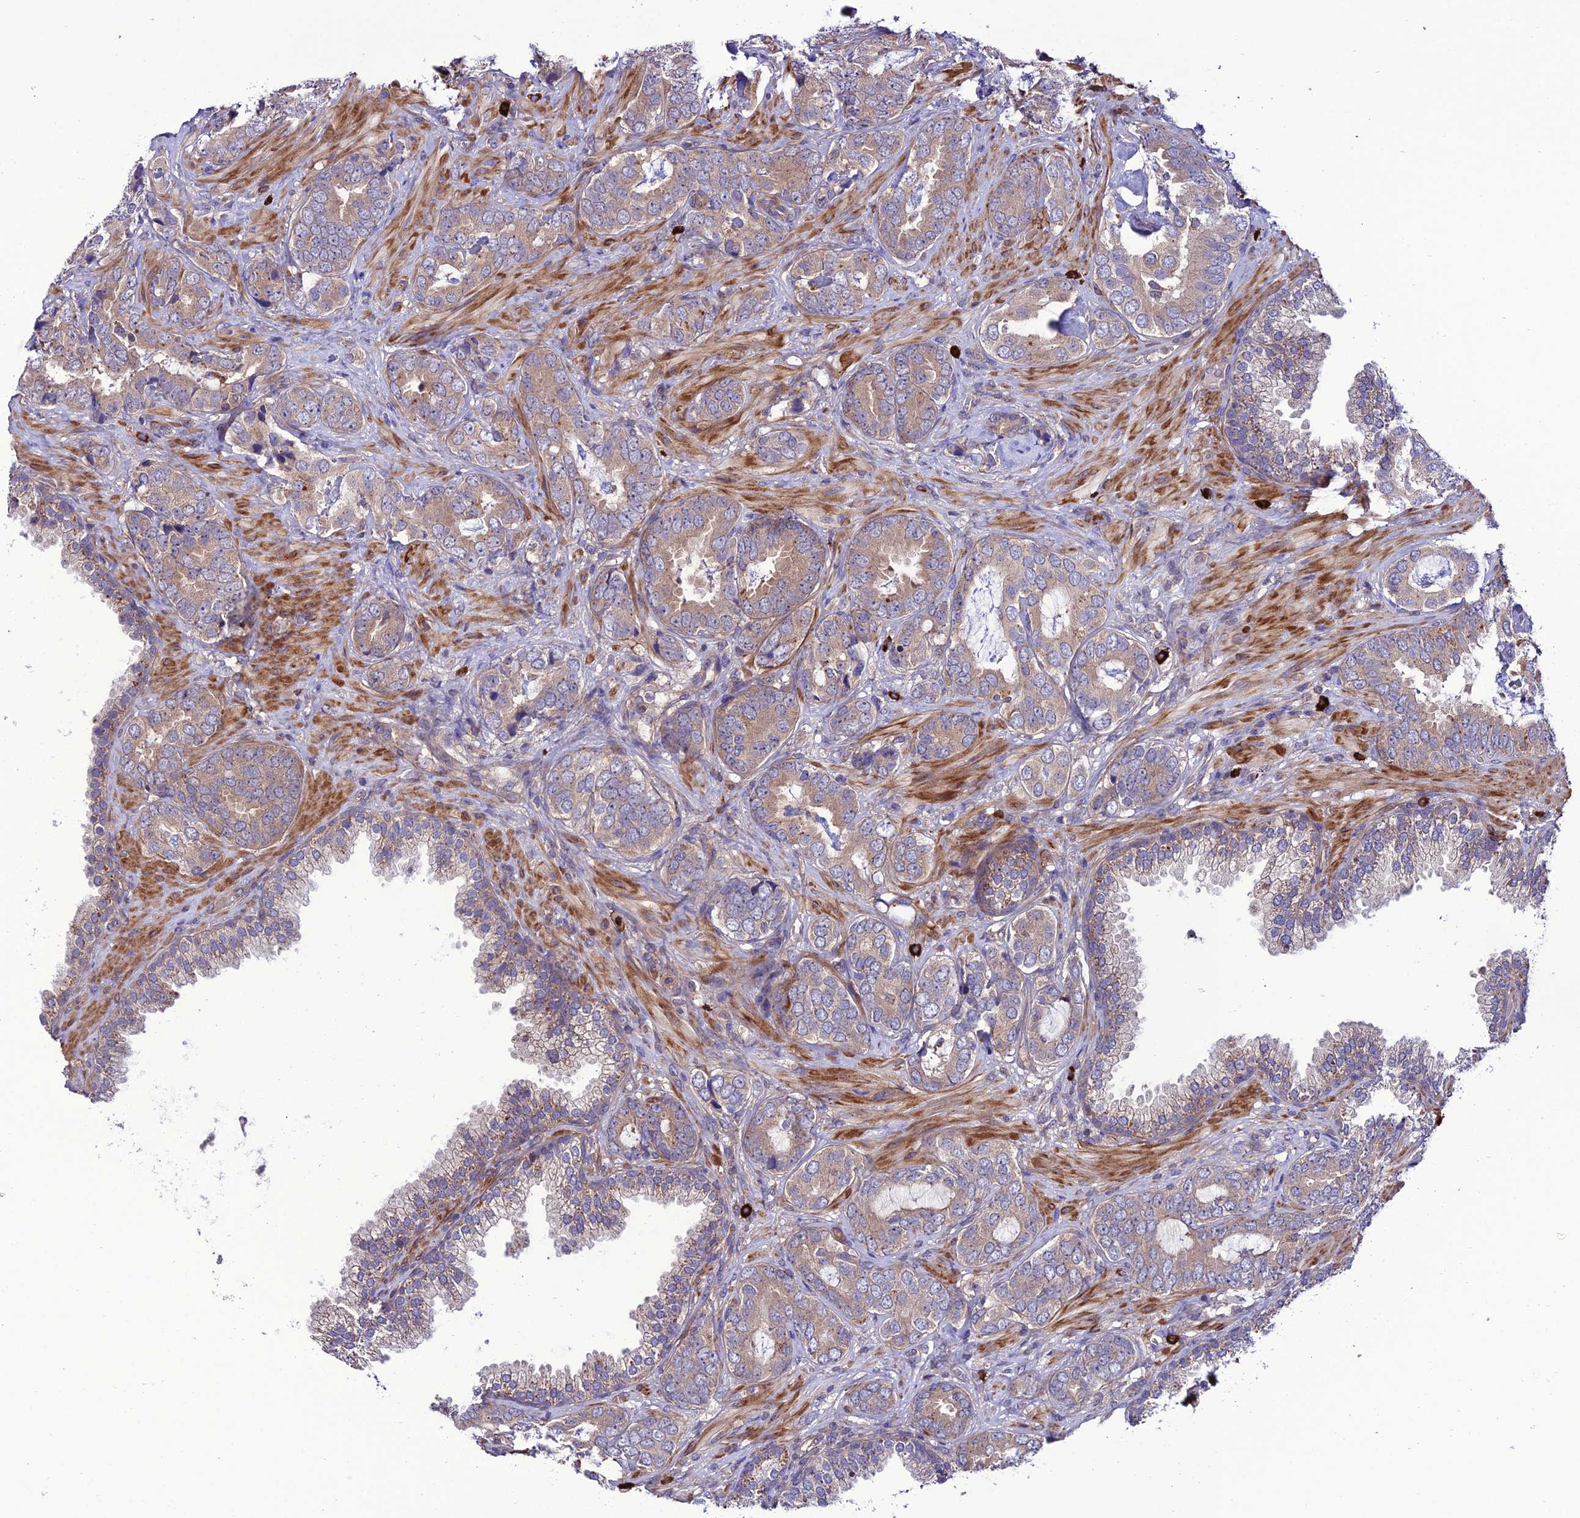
{"staining": {"intensity": "weak", "quantity": "25%-75%", "location": "cytoplasmic/membranous"}, "tissue": "prostate cancer", "cell_type": "Tumor cells", "image_type": "cancer", "snomed": [{"axis": "morphology", "description": "Adenocarcinoma, High grade"}, {"axis": "topography", "description": "Prostate"}], "caption": "A histopathology image of human prostate adenocarcinoma (high-grade) stained for a protein exhibits weak cytoplasmic/membranous brown staining in tumor cells. (Stains: DAB in brown, nuclei in blue, Microscopy: brightfield microscopy at high magnification).", "gene": "PPIL3", "patient": {"sex": "male", "age": 71}}